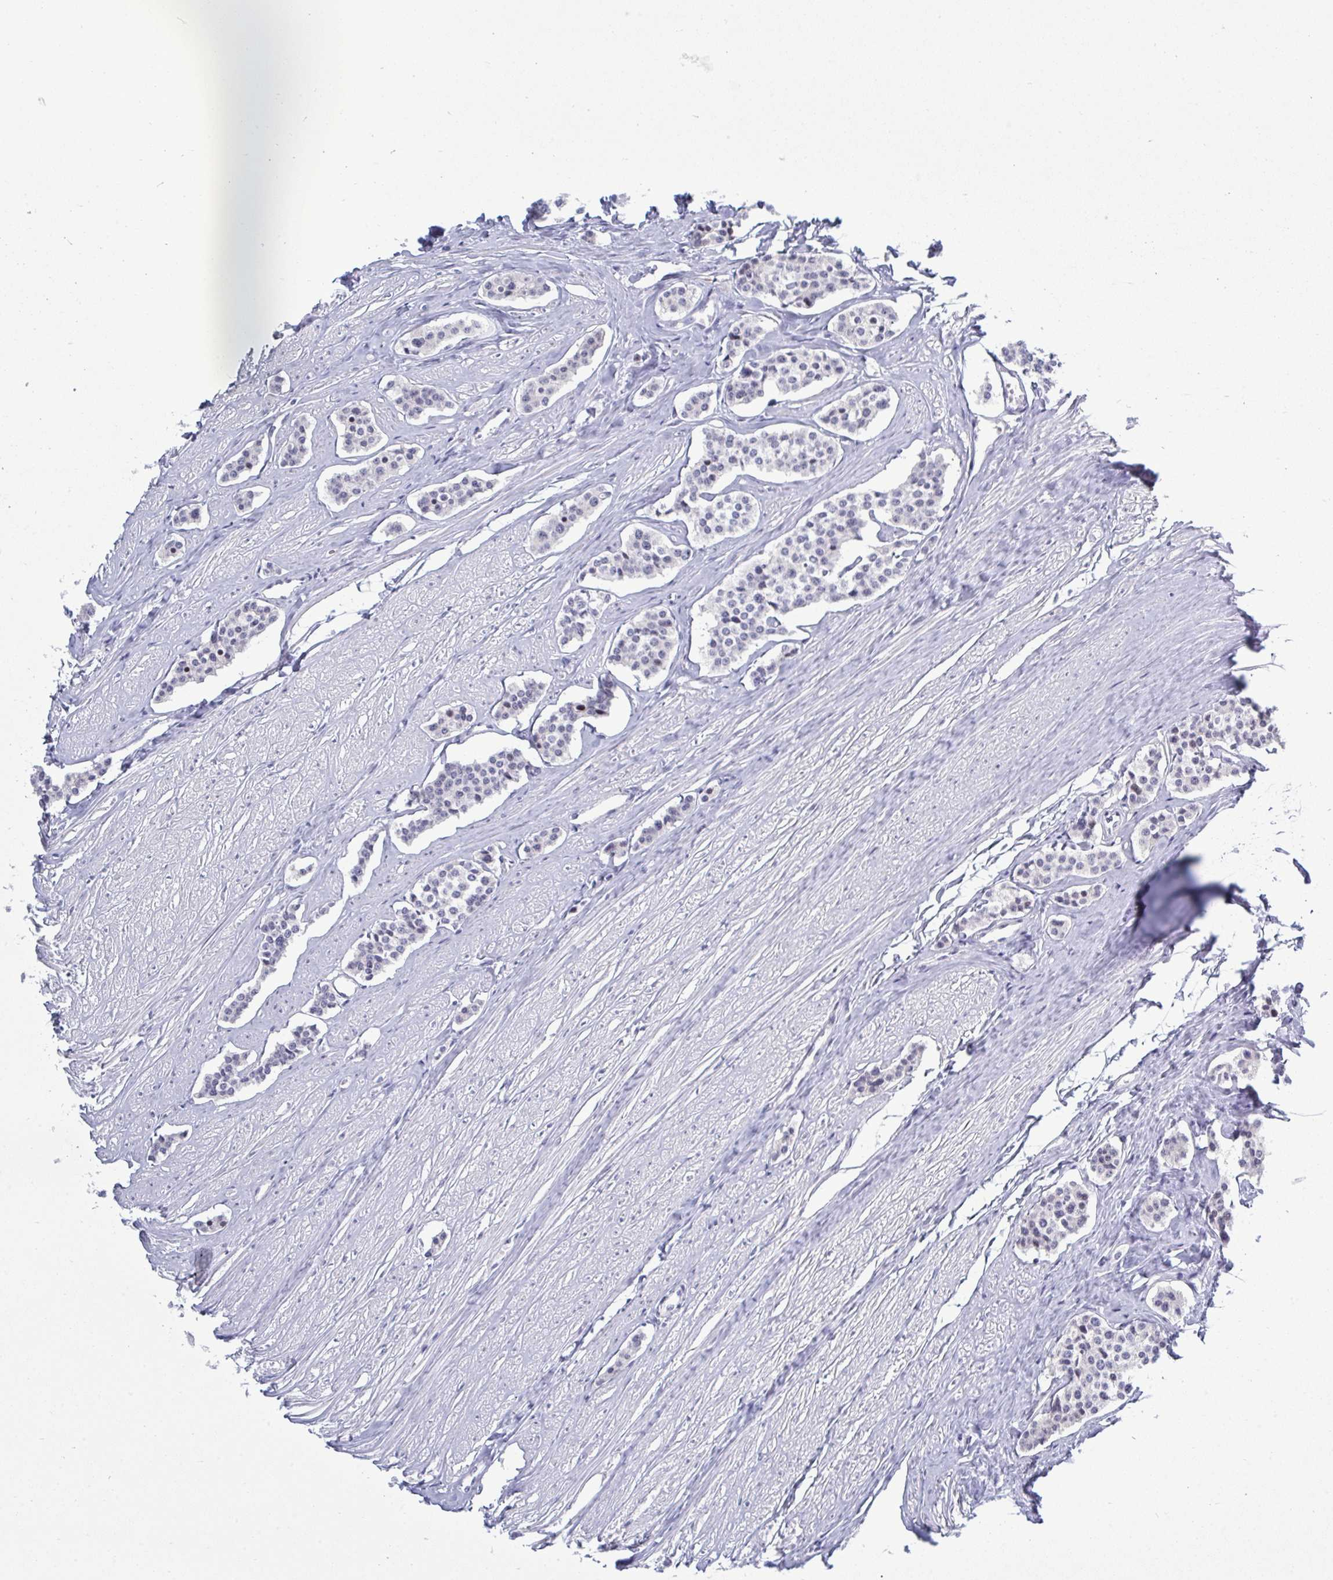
{"staining": {"intensity": "negative", "quantity": "none", "location": "none"}, "tissue": "carcinoid", "cell_type": "Tumor cells", "image_type": "cancer", "snomed": [{"axis": "morphology", "description": "Carcinoid, malignant, NOS"}, {"axis": "topography", "description": "Small intestine"}], "caption": "Human malignant carcinoid stained for a protein using immunohistochemistry (IHC) exhibits no positivity in tumor cells.", "gene": "TAB1", "patient": {"sex": "male", "age": 60}}